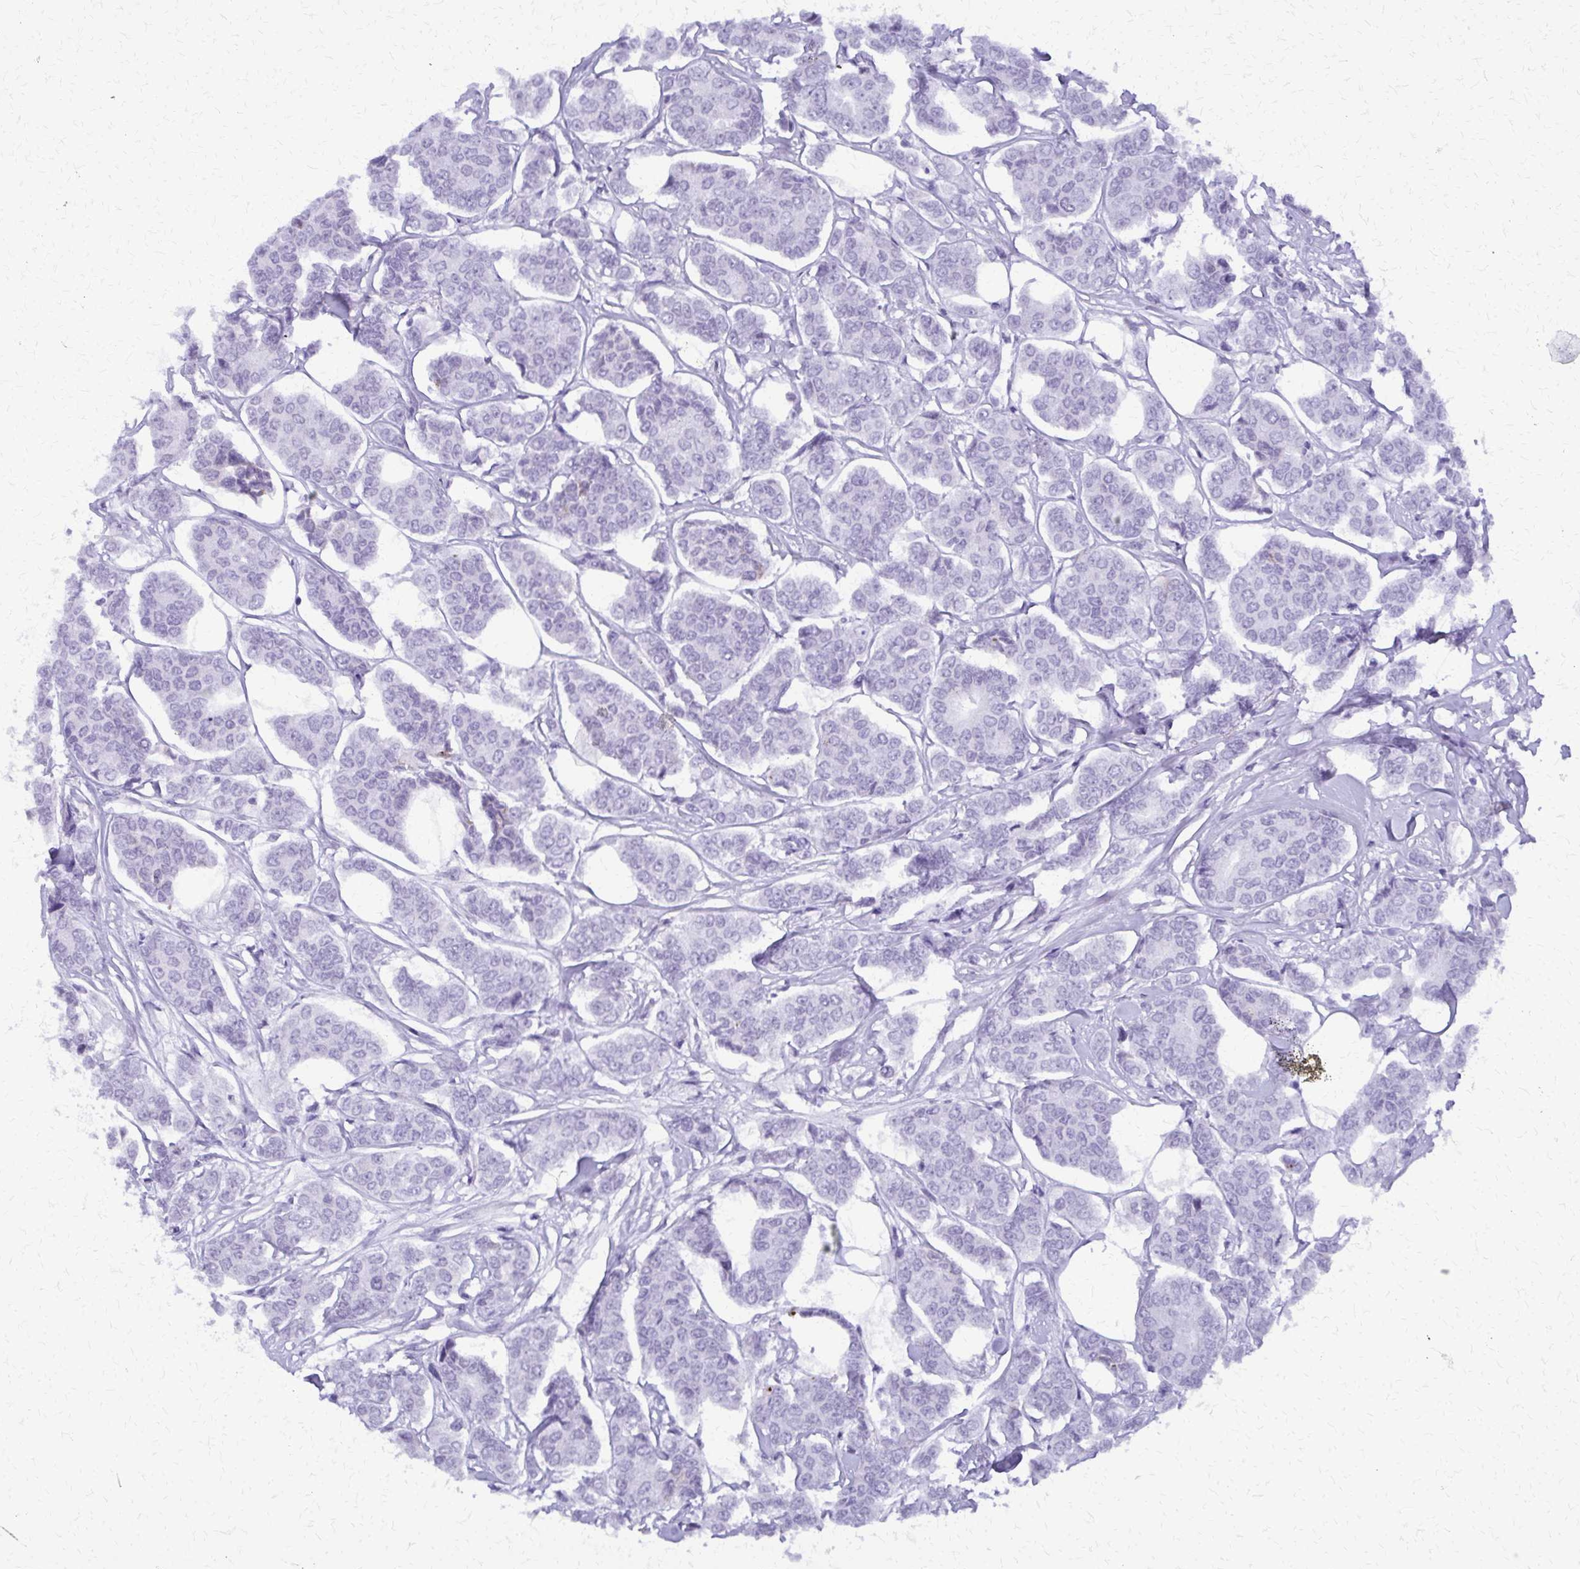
{"staining": {"intensity": "negative", "quantity": "none", "location": "none"}, "tissue": "breast cancer", "cell_type": "Tumor cells", "image_type": "cancer", "snomed": [{"axis": "morphology", "description": "Duct carcinoma"}, {"axis": "topography", "description": "Breast"}], "caption": "An IHC micrograph of breast intraductal carcinoma is shown. There is no staining in tumor cells of breast intraductal carcinoma.", "gene": "FAM162B", "patient": {"sex": "female", "age": 94}}